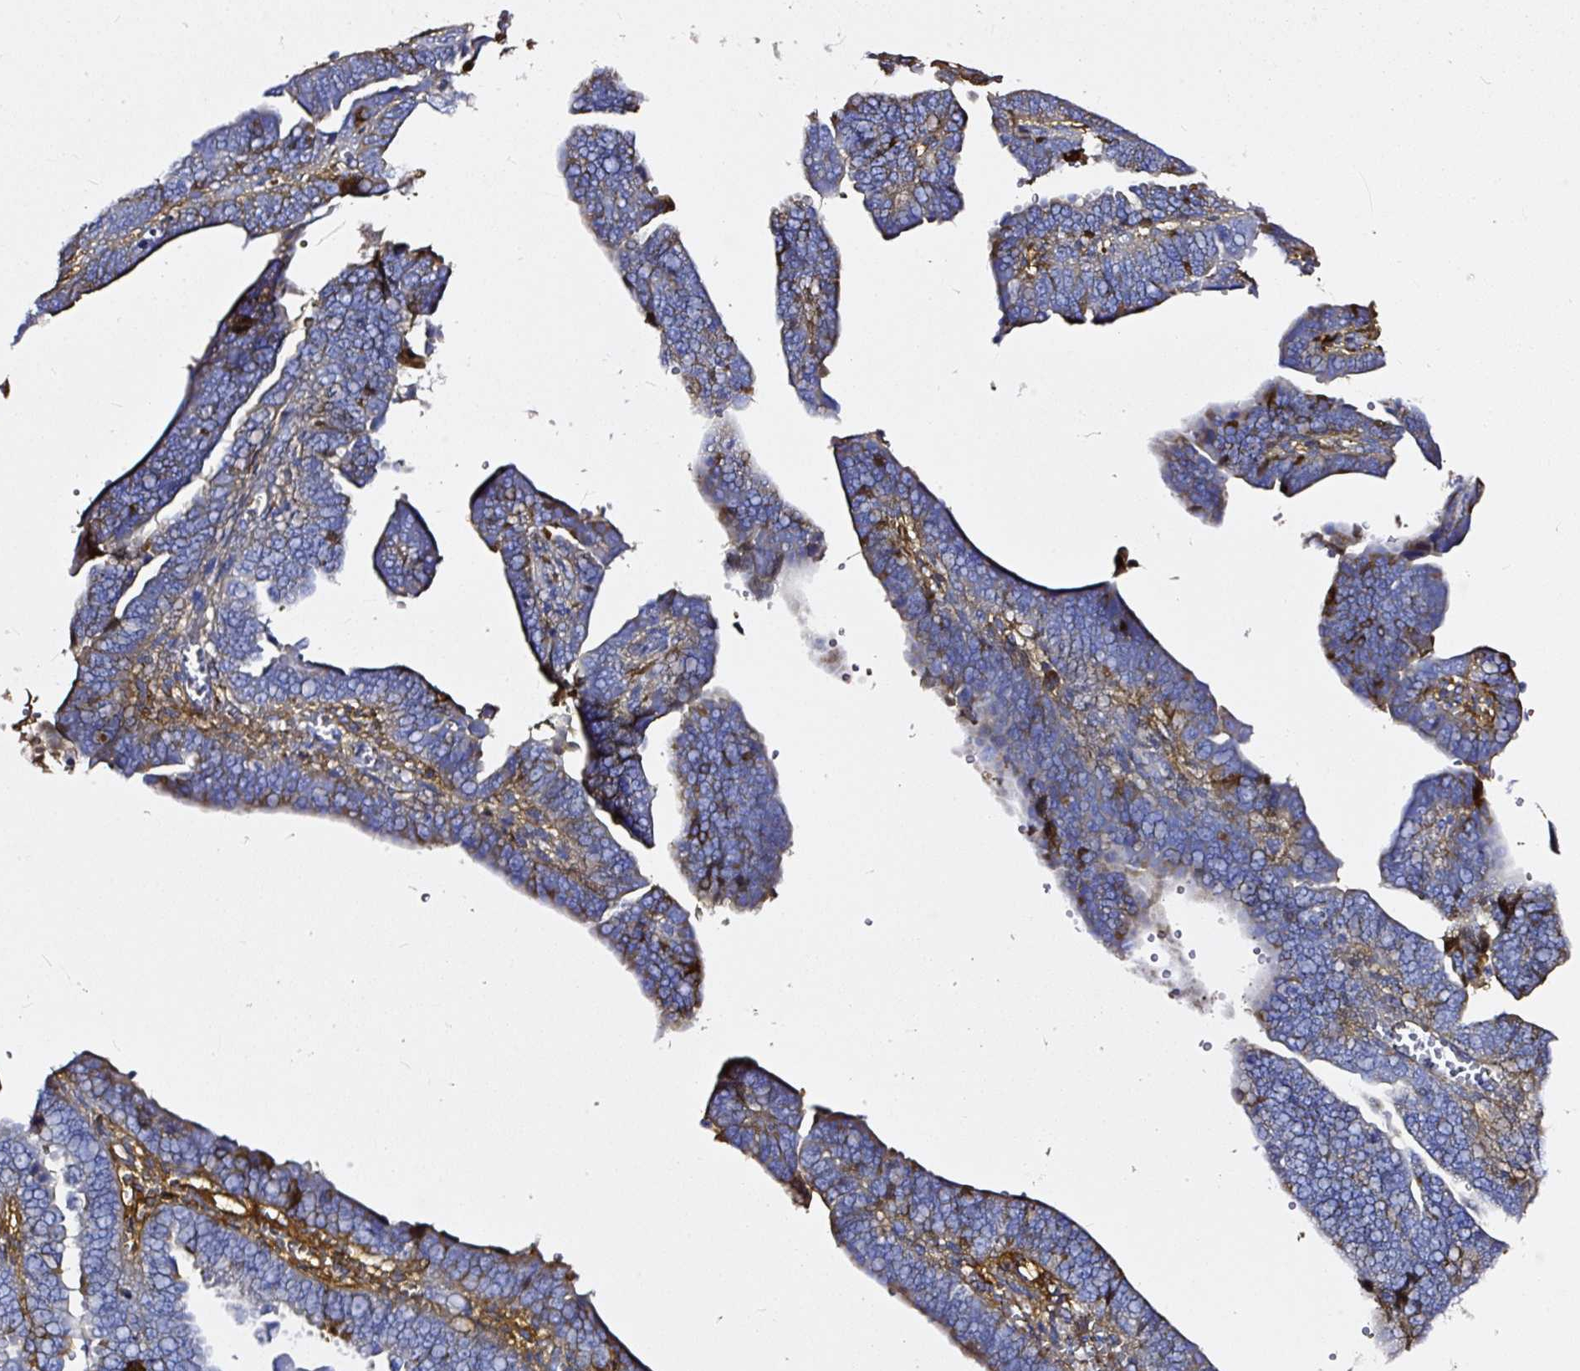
{"staining": {"intensity": "negative", "quantity": "none", "location": "none"}, "tissue": "endometrial cancer", "cell_type": "Tumor cells", "image_type": "cancer", "snomed": [{"axis": "morphology", "description": "Adenocarcinoma, NOS"}, {"axis": "topography", "description": "Endometrium"}], "caption": "An IHC photomicrograph of endometrial adenocarcinoma is shown. There is no staining in tumor cells of endometrial adenocarcinoma.", "gene": "CLEC3B", "patient": {"sex": "female", "age": 75}}